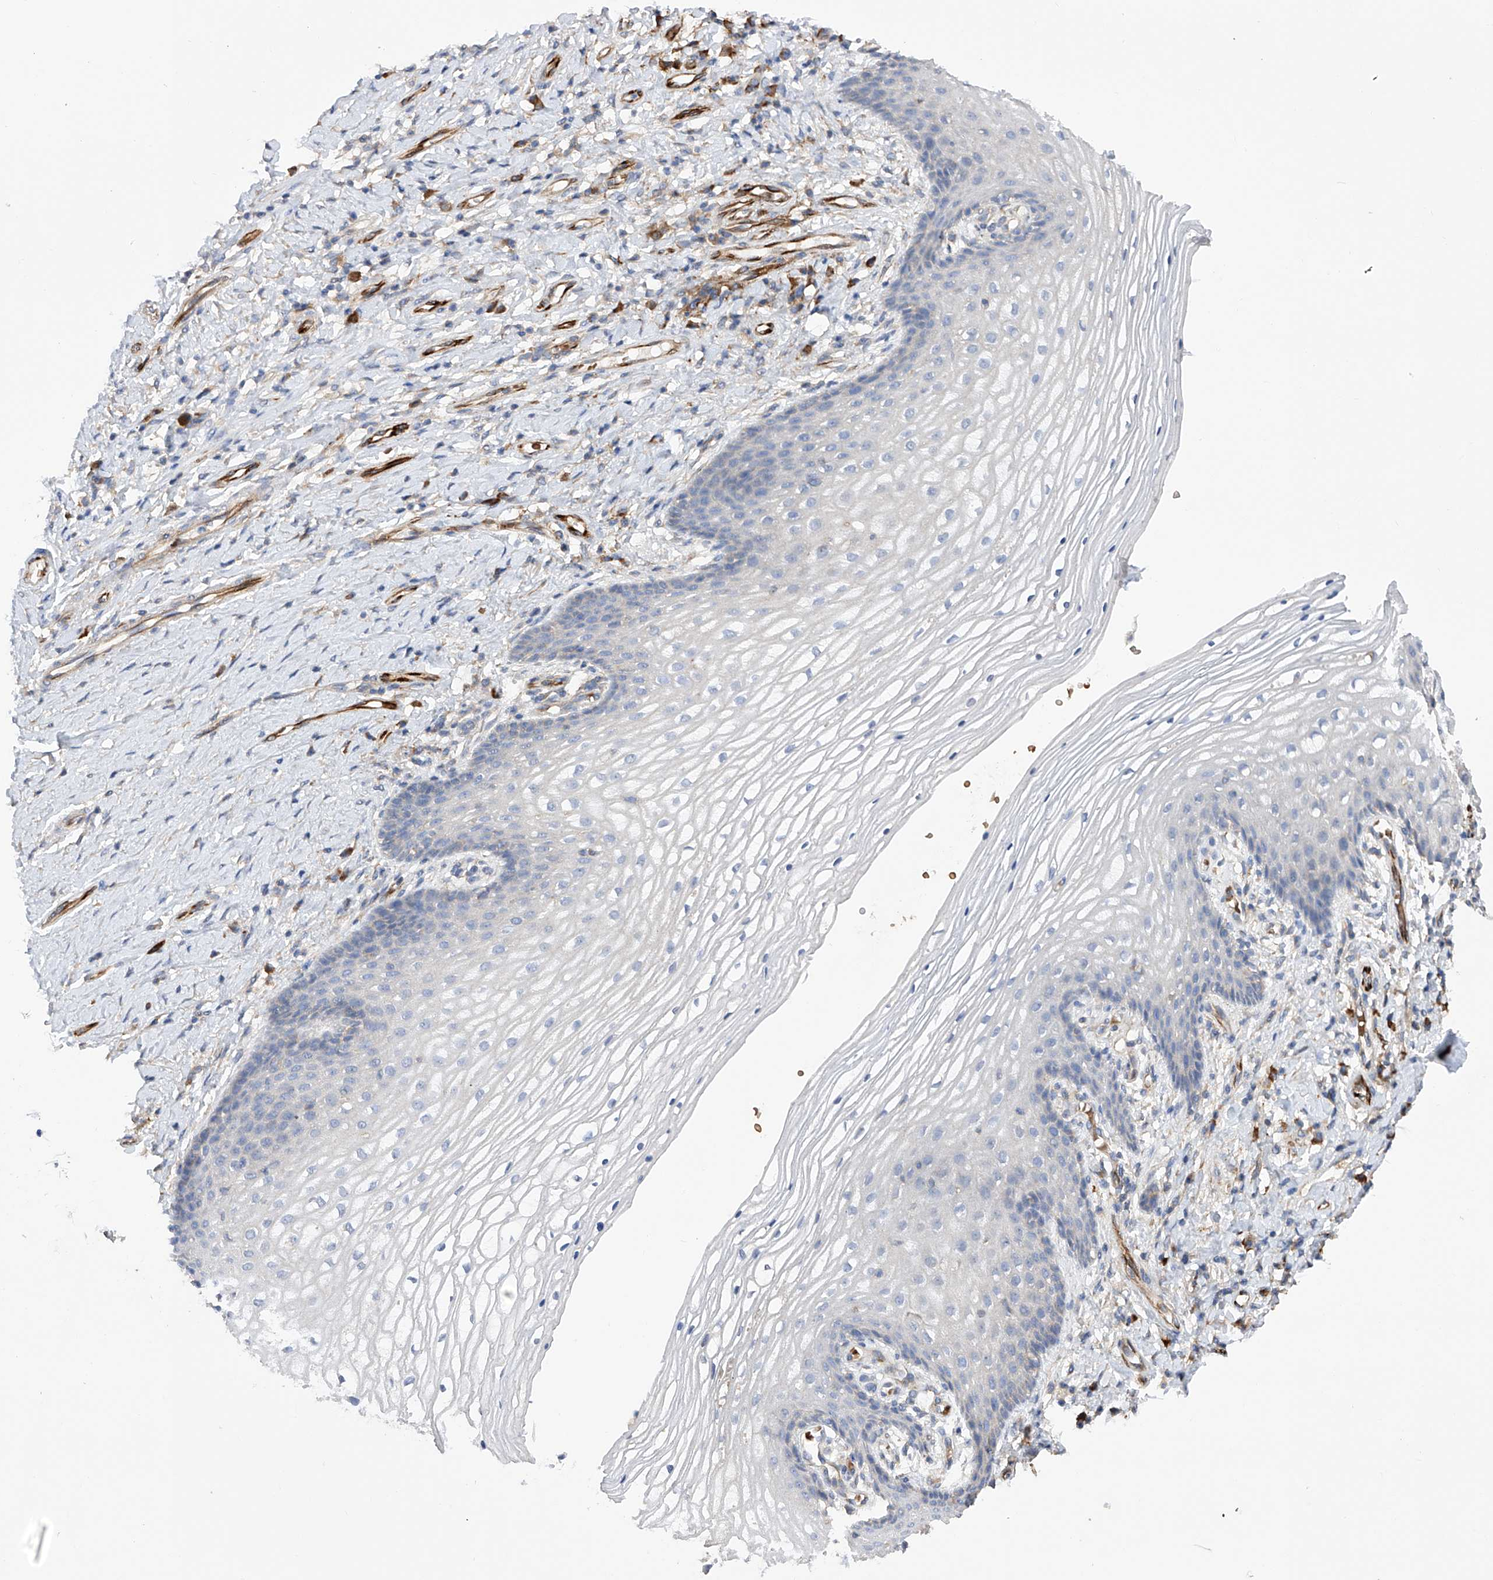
{"staining": {"intensity": "negative", "quantity": "none", "location": "none"}, "tissue": "vagina", "cell_type": "Squamous epithelial cells", "image_type": "normal", "snomed": [{"axis": "morphology", "description": "Normal tissue, NOS"}, {"axis": "topography", "description": "Vagina"}], "caption": "Squamous epithelial cells are negative for protein expression in benign human vagina.", "gene": "NFATC4", "patient": {"sex": "female", "age": 60}}